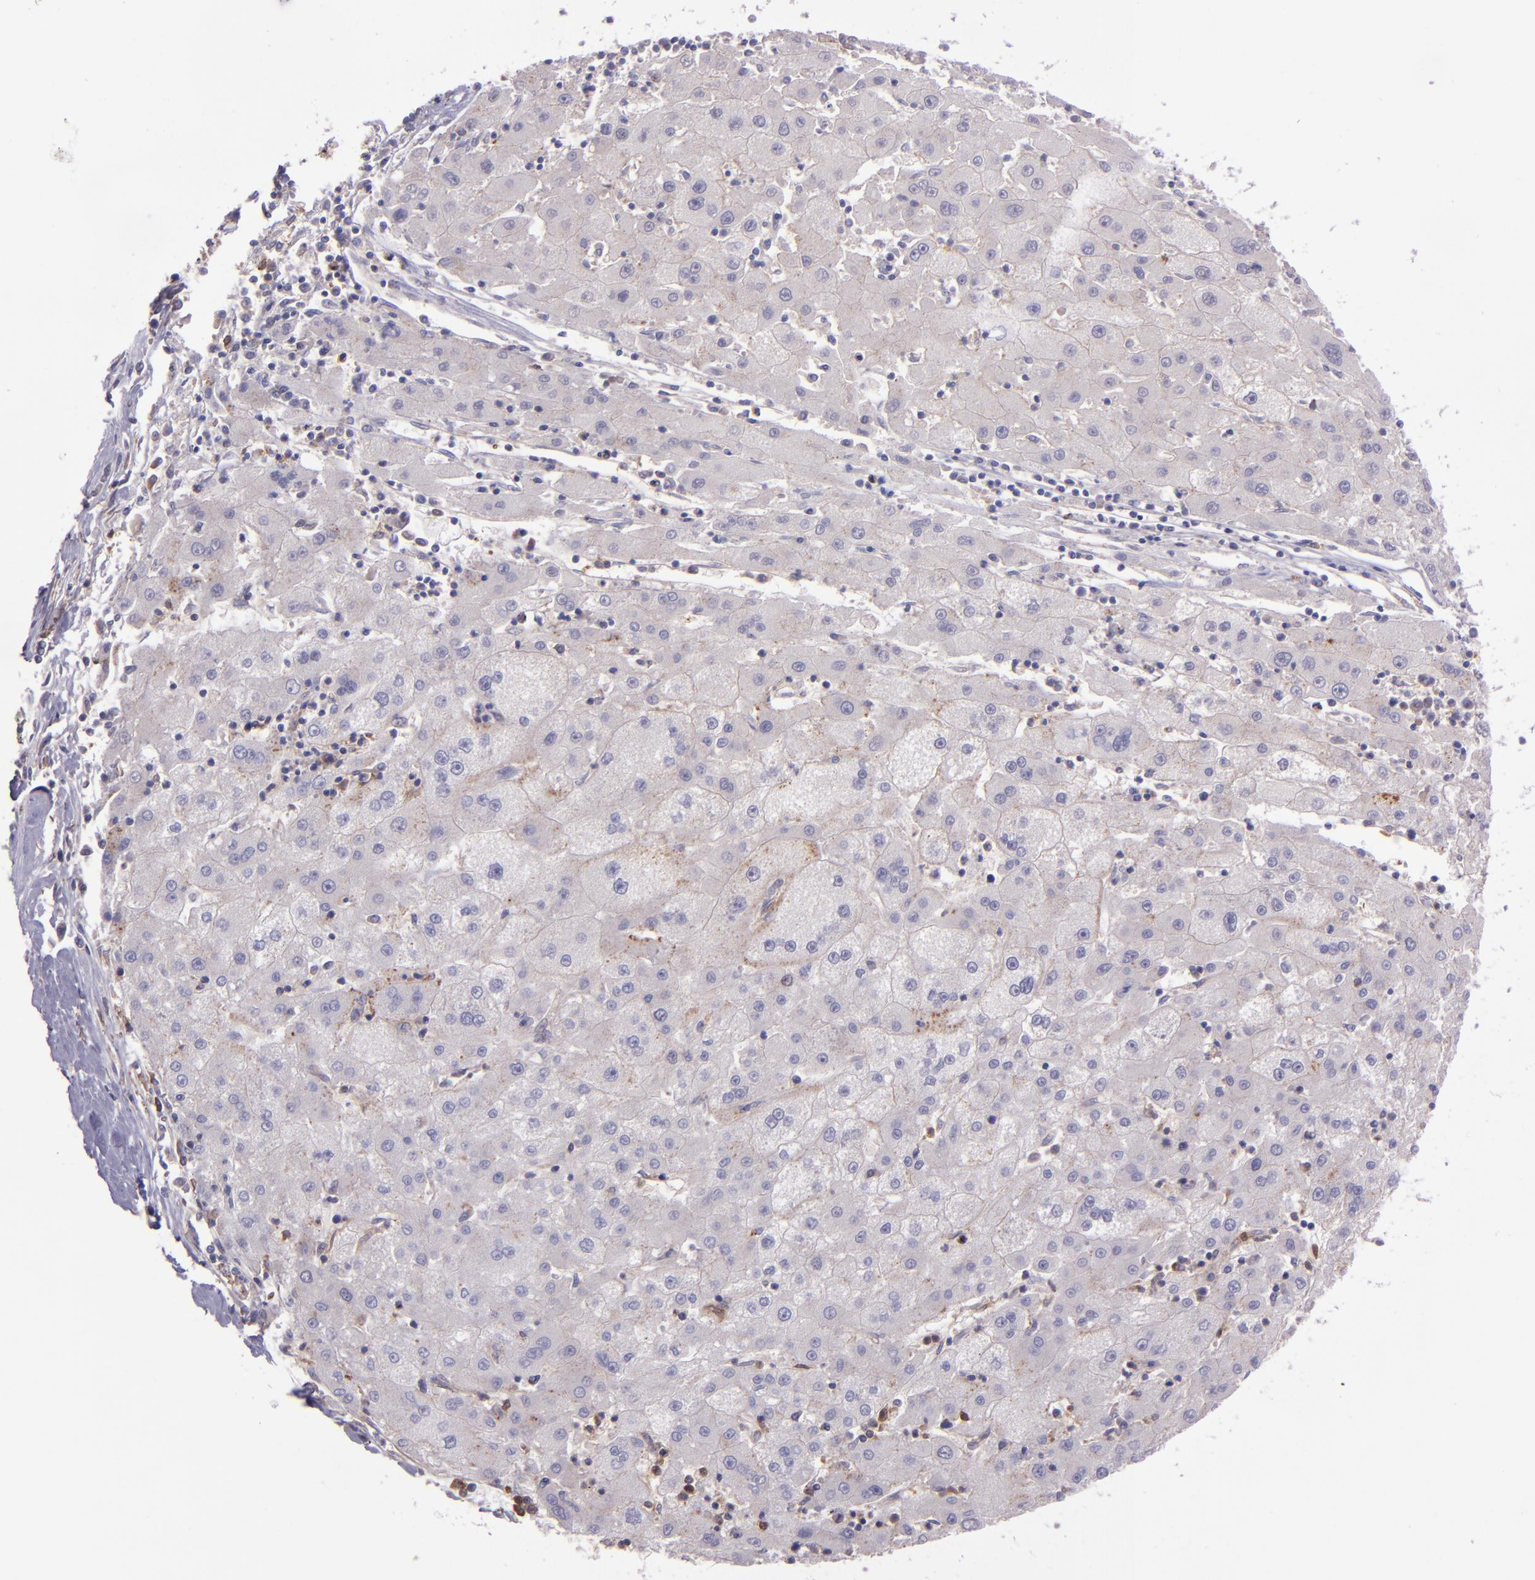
{"staining": {"intensity": "weak", "quantity": "<25%", "location": "cytoplasmic/membranous"}, "tissue": "liver cancer", "cell_type": "Tumor cells", "image_type": "cancer", "snomed": [{"axis": "morphology", "description": "Carcinoma, Hepatocellular, NOS"}, {"axis": "topography", "description": "Liver"}], "caption": "Immunohistochemistry (IHC) photomicrograph of neoplastic tissue: liver cancer stained with DAB reveals no significant protein positivity in tumor cells.", "gene": "WASHC1", "patient": {"sex": "male", "age": 72}}